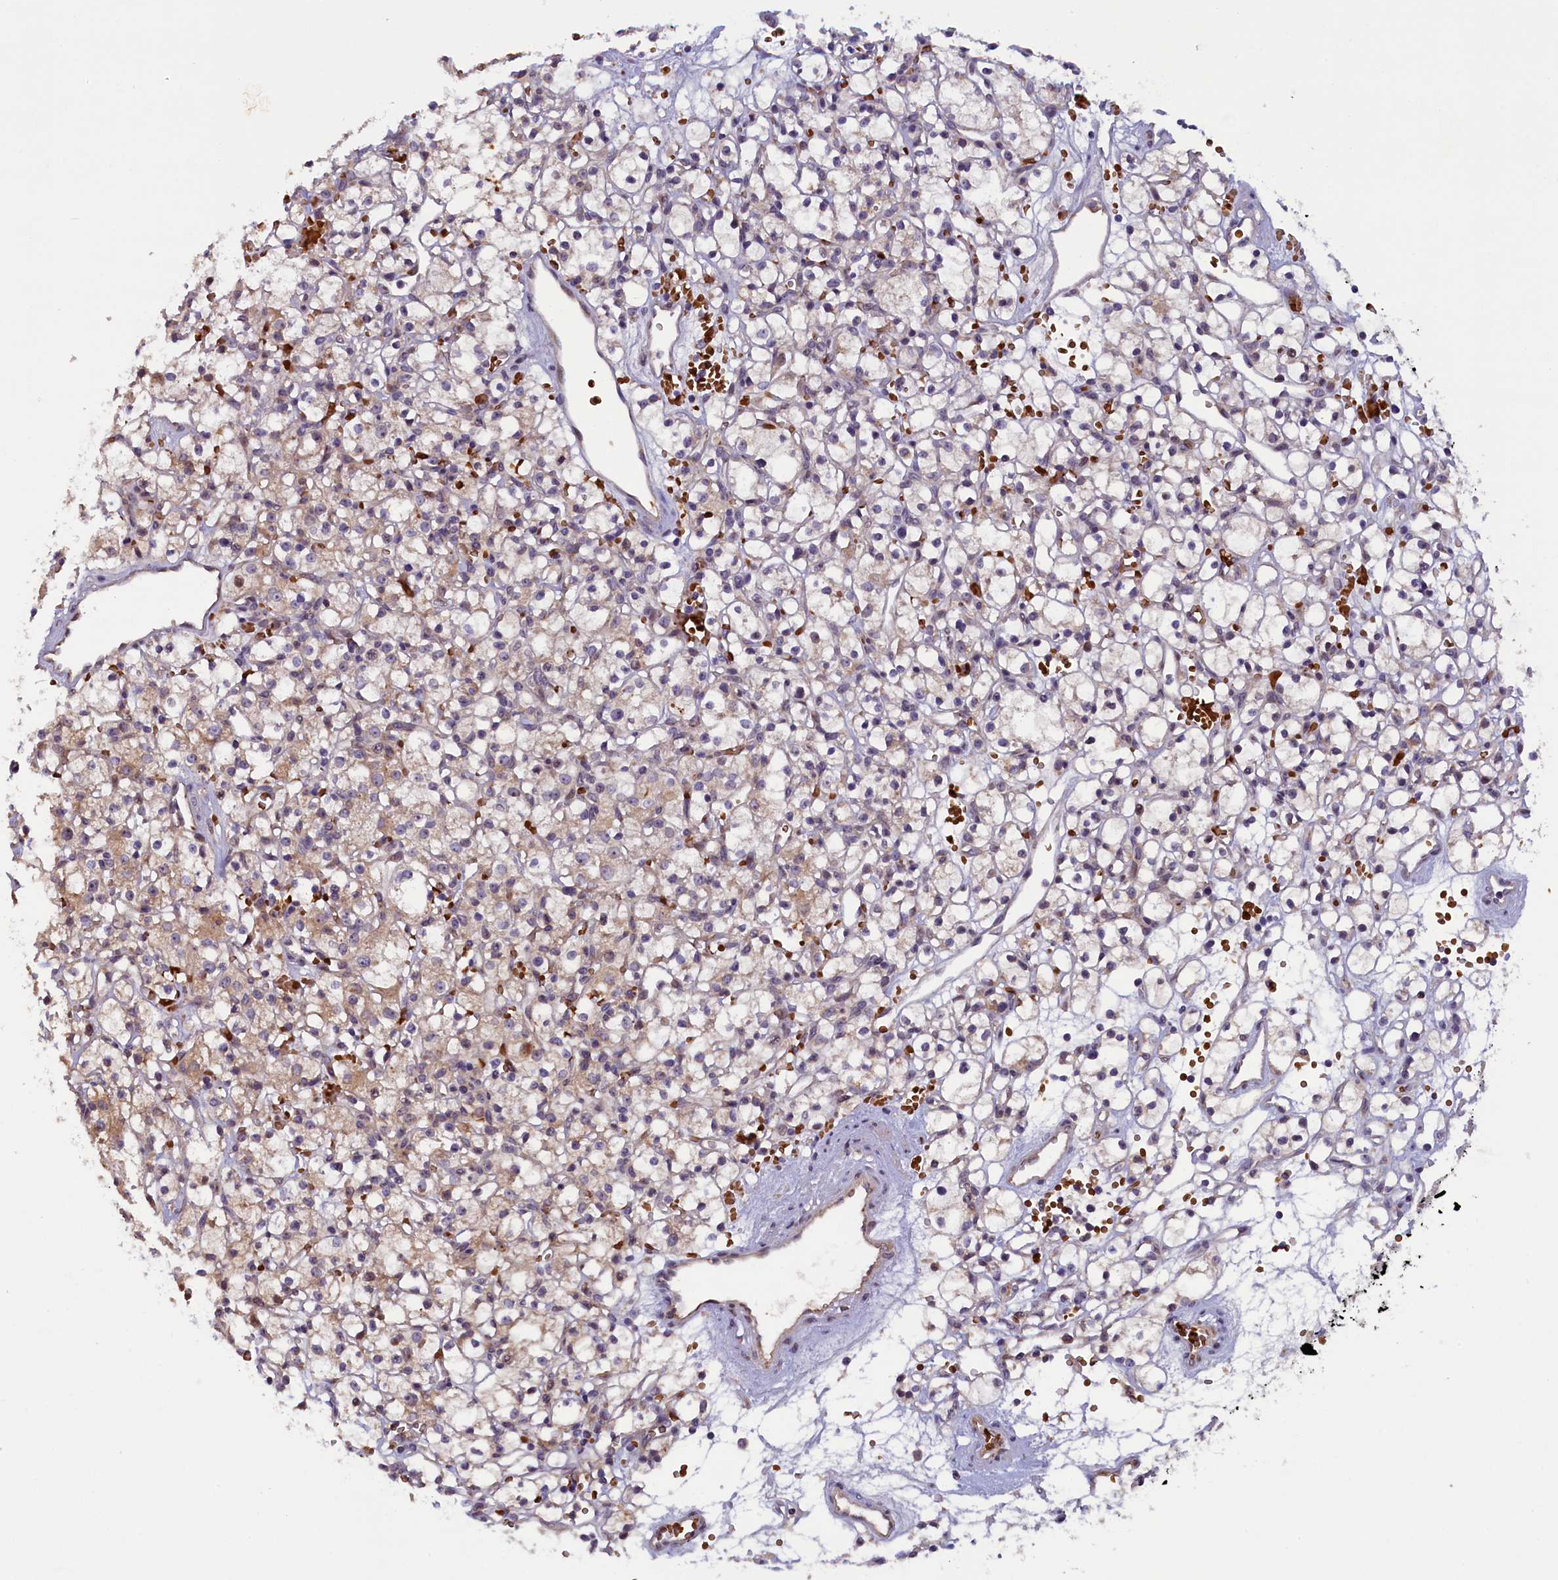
{"staining": {"intensity": "weak", "quantity": "25%-75%", "location": "cytoplasmic/membranous"}, "tissue": "renal cancer", "cell_type": "Tumor cells", "image_type": "cancer", "snomed": [{"axis": "morphology", "description": "Adenocarcinoma, NOS"}, {"axis": "topography", "description": "Kidney"}], "caption": "The photomicrograph shows immunohistochemical staining of renal cancer (adenocarcinoma). There is weak cytoplasmic/membranous expression is seen in about 25%-75% of tumor cells.", "gene": "CCDC9B", "patient": {"sex": "female", "age": 59}}